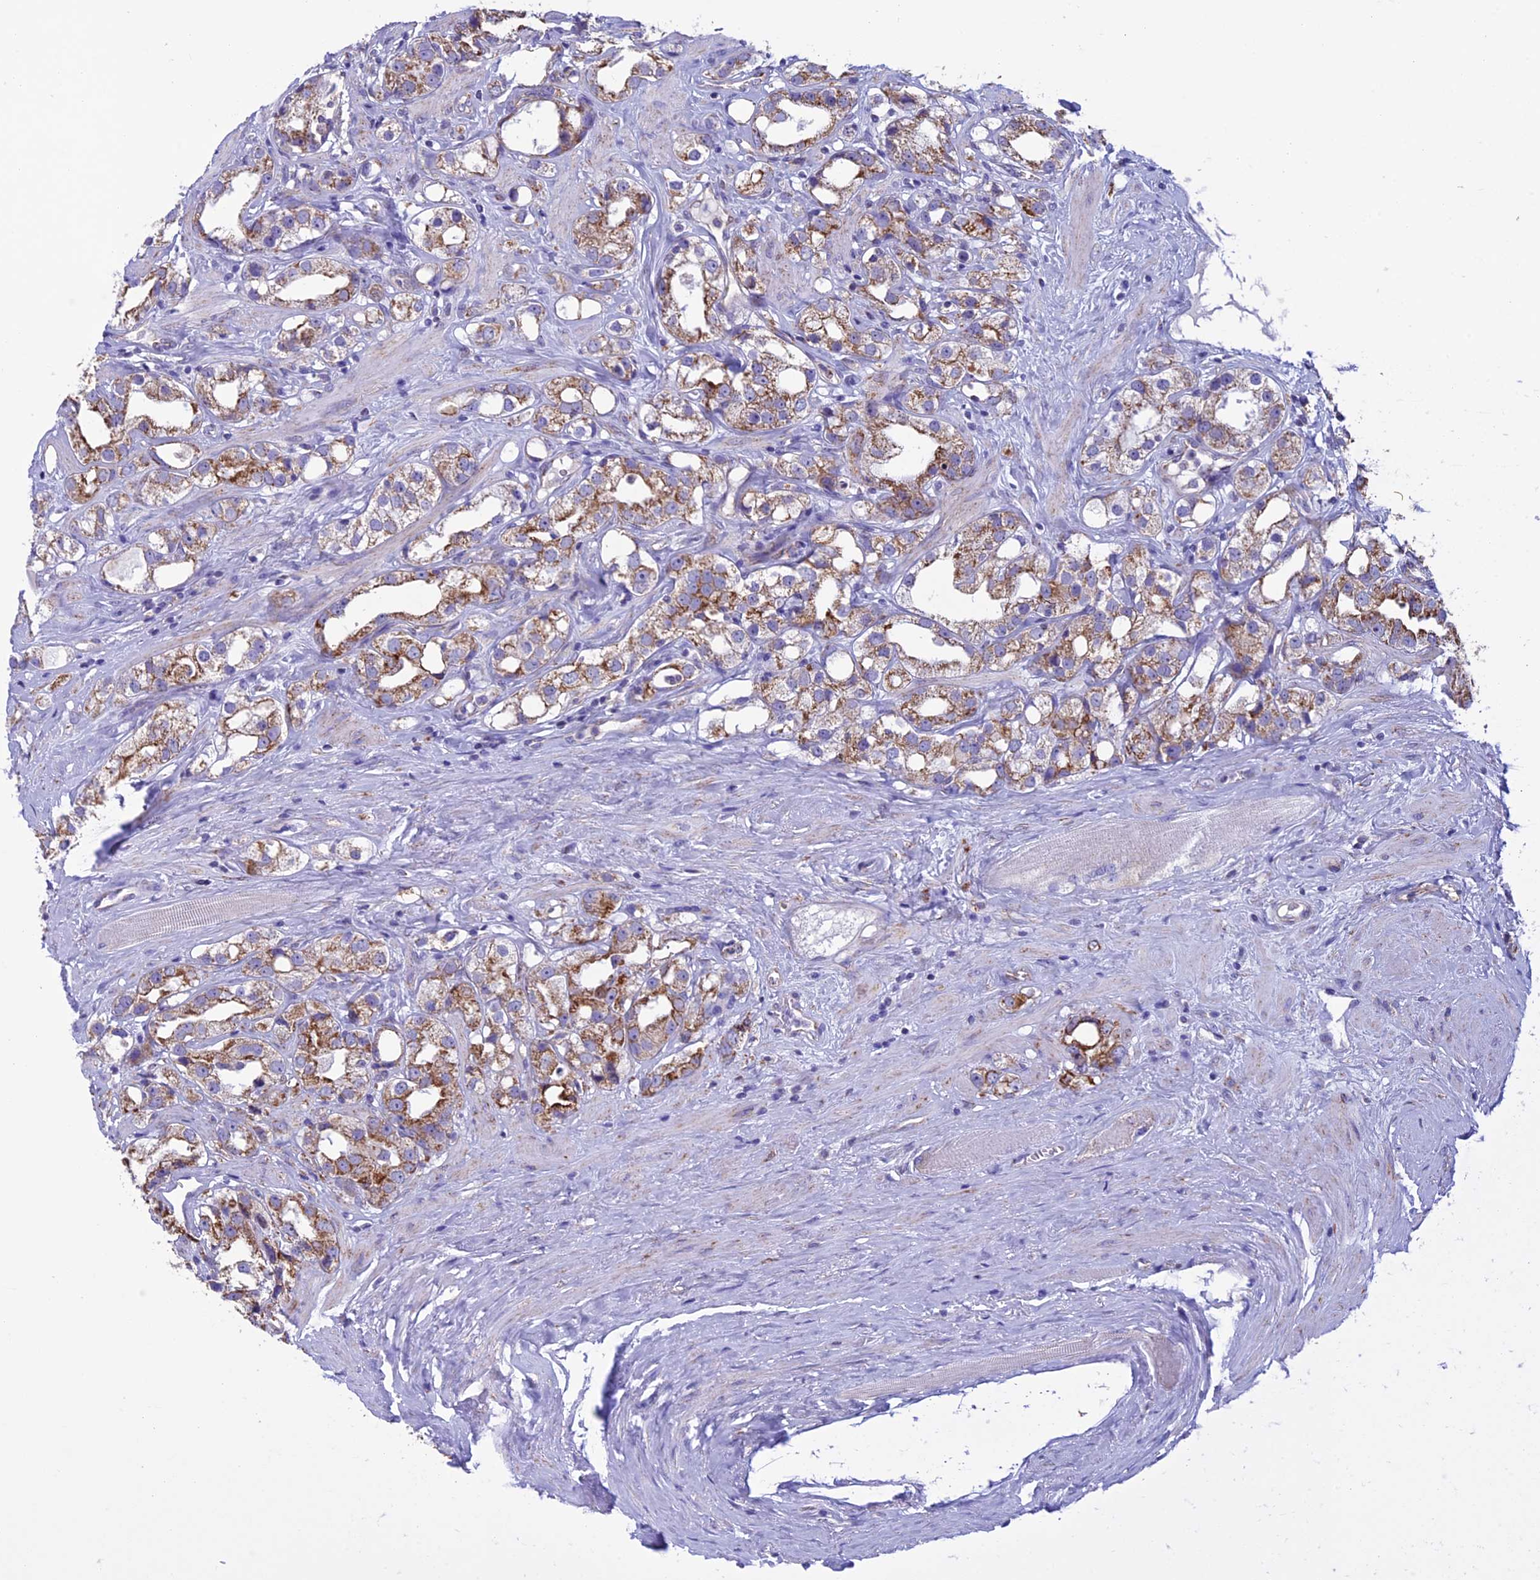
{"staining": {"intensity": "moderate", "quantity": ">75%", "location": "cytoplasmic/membranous"}, "tissue": "prostate cancer", "cell_type": "Tumor cells", "image_type": "cancer", "snomed": [{"axis": "morphology", "description": "Adenocarcinoma, NOS"}, {"axis": "topography", "description": "Prostate"}], "caption": "About >75% of tumor cells in adenocarcinoma (prostate) display moderate cytoplasmic/membranous protein expression as visualized by brown immunohistochemical staining.", "gene": "MFSD12", "patient": {"sex": "male", "age": 79}}